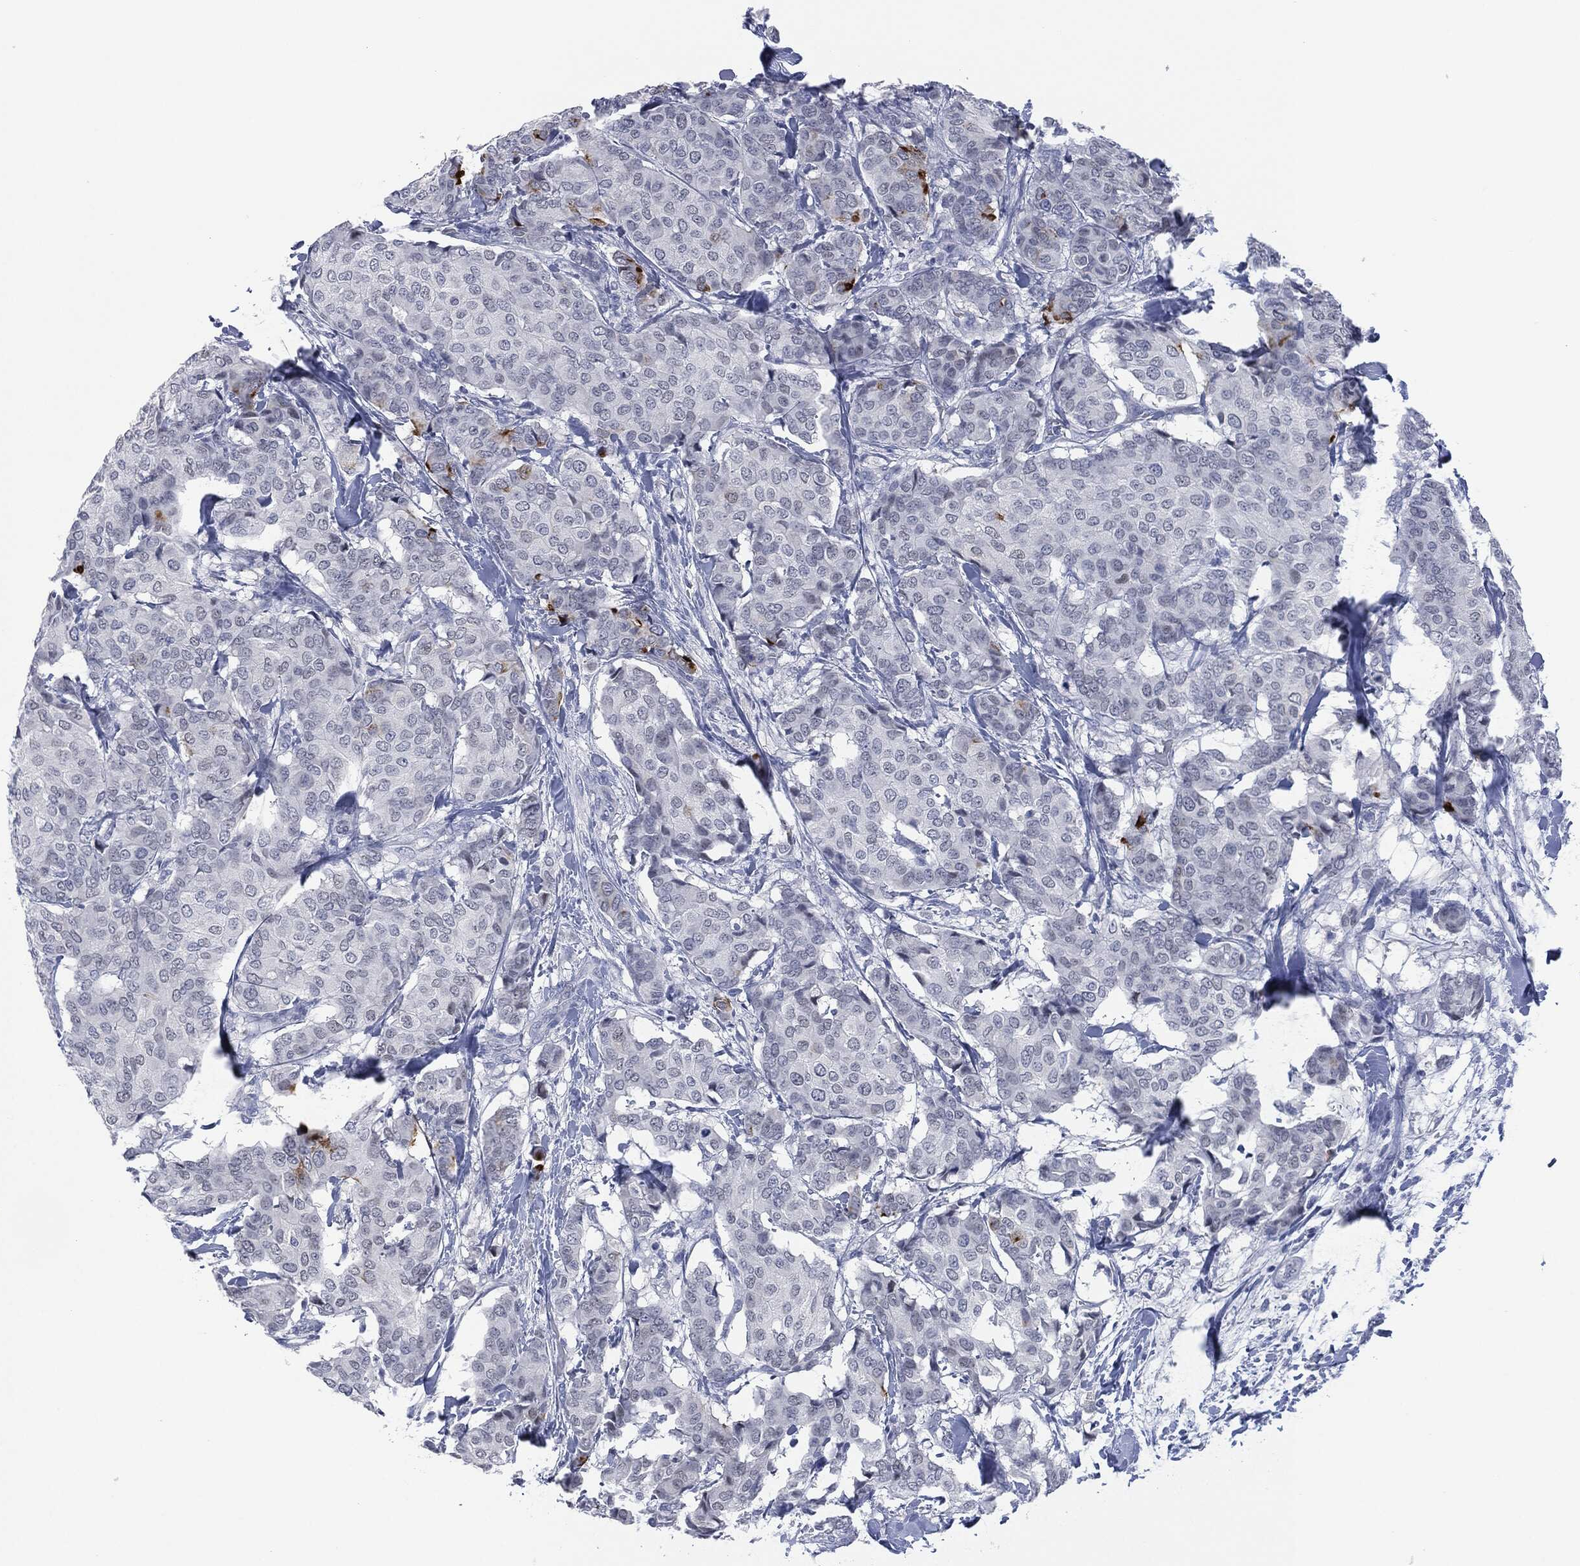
{"staining": {"intensity": "negative", "quantity": "none", "location": "none"}, "tissue": "breast cancer", "cell_type": "Tumor cells", "image_type": "cancer", "snomed": [{"axis": "morphology", "description": "Duct carcinoma"}, {"axis": "topography", "description": "Breast"}], "caption": "IHC of breast infiltrating ductal carcinoma reveals no expression in tumor cells.", "gene": "MUC16", "patient": {"sex": "female", "age": 75}}